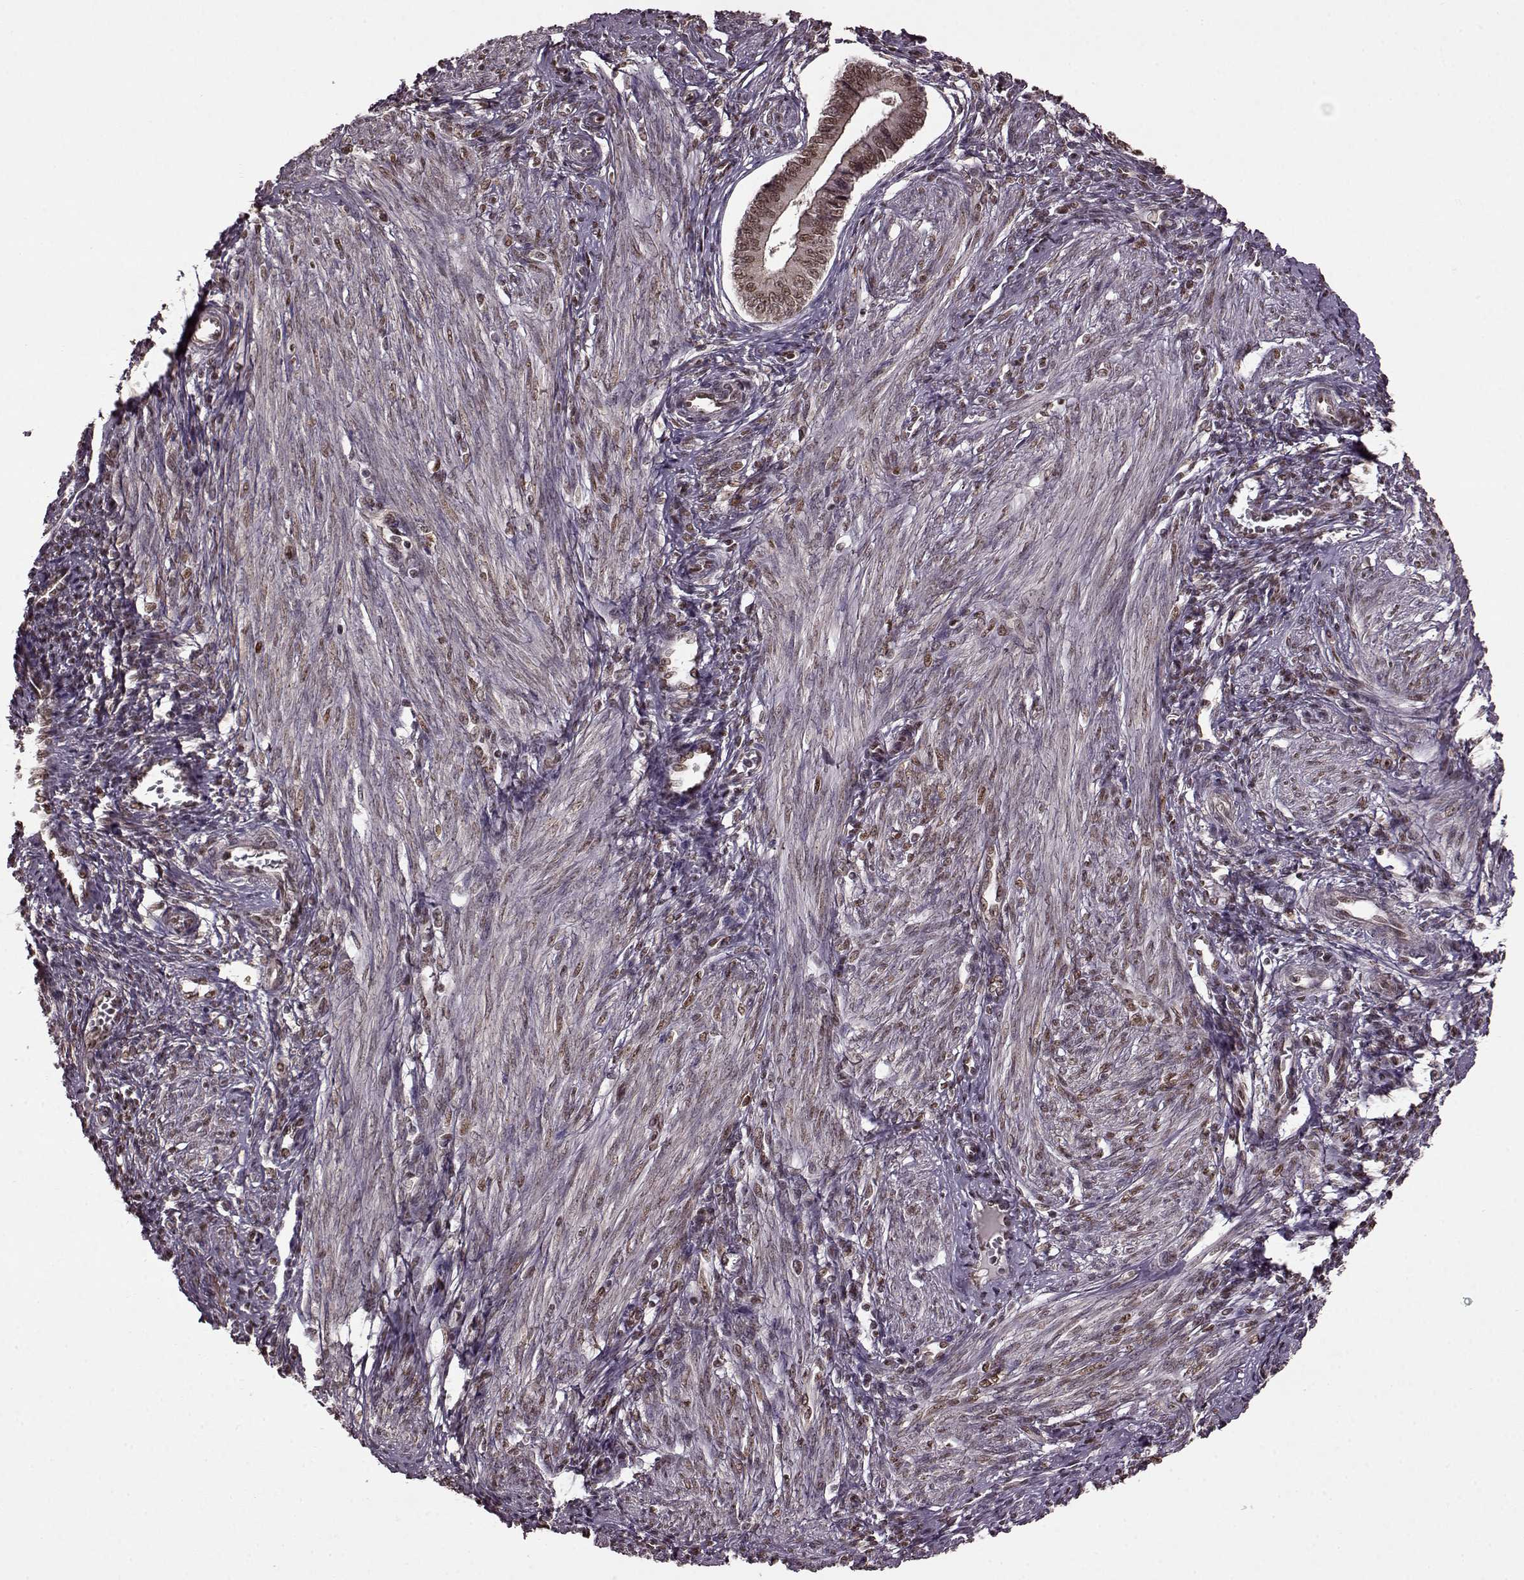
{"staining": {"intensity": "weak", "quantity": "25%-75%", "location": "nuclear"}, "tissue": "endometrium", "cell_type": "Cells in endometrial stroma", "image_type": "normal", "snomed": [{"axis": "morphology", "description": "Normal tissue, NOS"}, {"axis": "topography", "description": "Endometrium"}], "caption": "Brown immunohistochemical staining in normal human endometrium displays weak nuclear positivity in about 25%-75% of cells in endometrial stroma.", "gene": "FTO", "patient": {"sex": "female", "age": 42}}